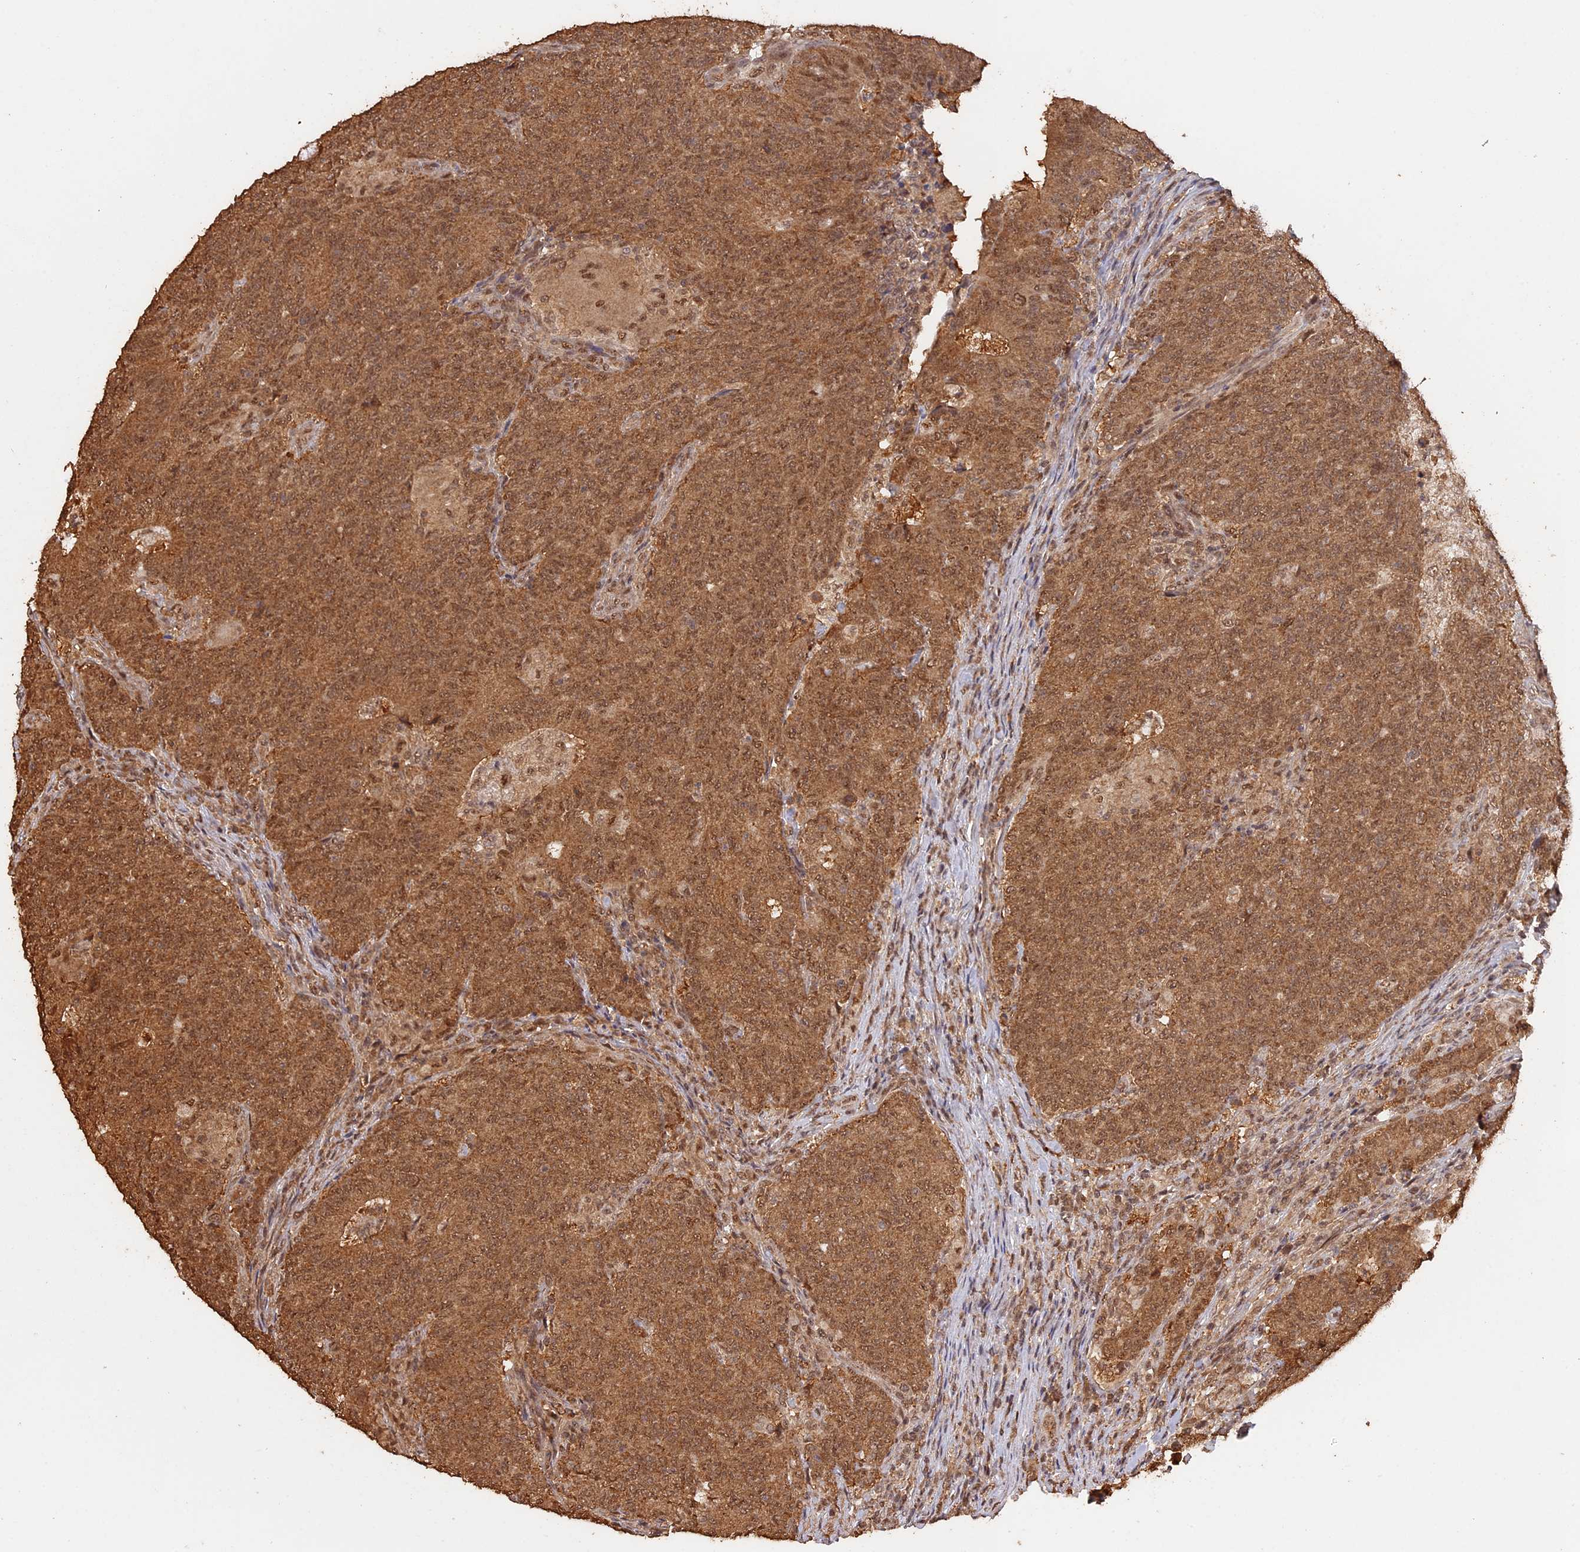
{"staining": {"intensity": "moderate", "quantity": ">75%", "location": "cytoplasmic/membranous,nuclear"}, "tissue": "colorectal cancer", "cell_type": "Tumor cells", "image_type": "cancer", "snomed": [{"axis": "morphology", "description": "Adenocarcinoma, NOS"}, {"axis": "topography", "description": "Colon"}], "caption": "Approximately >75% of tumor cells in colorectal adenocarcinoma demonstrate moderate cytoplasmic/membranous and nuclear protein positivity as visualized by brown immunohistochemical staining.", "gene": "PSMC6", "patient": {"sex": "female", "age": 75}}